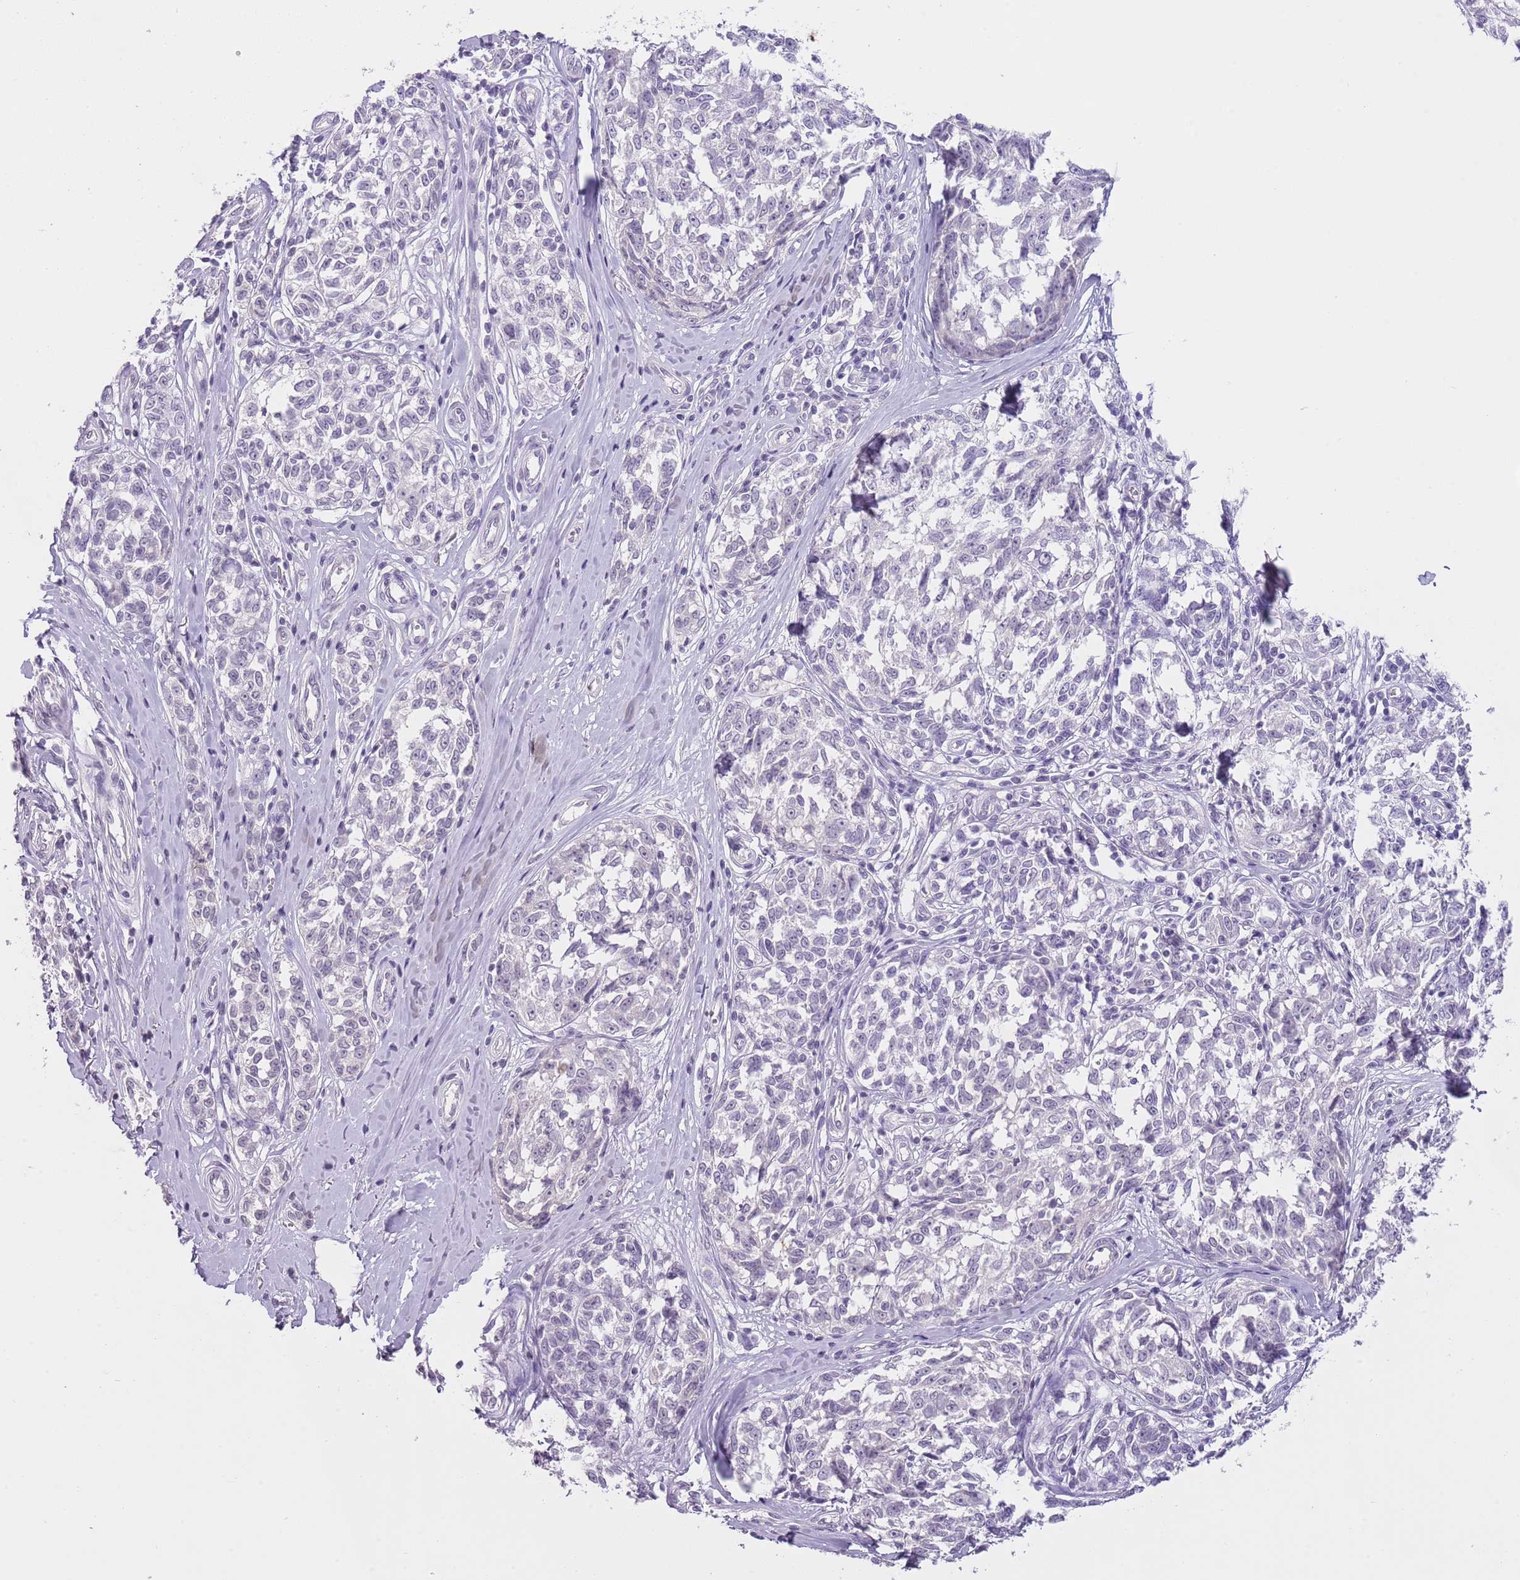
{"staining": {"intensity": "negative", "quantity": "none", "location": "none"}, "tissue": "melanoma", "cell_type": "Tumor cells", "image_type": "cancer", "snomed": [{"axis": "morphology", "description": "Normal tissue, NOS"}, {"axis": "morphology", "description": "Malignant melanoma, NOS"}, {"axis": "topography", "description": "Skin"}], "caption": "The histopathology image displays no significant positivity in tumor cells of malignant melanoma. (DAB (3,3'-diaminobenzidine) immunohistochemistry with hematoxylin counter stain).", "gene": "SLC35E3", "patient": {"sex": "female", "age": 64}}